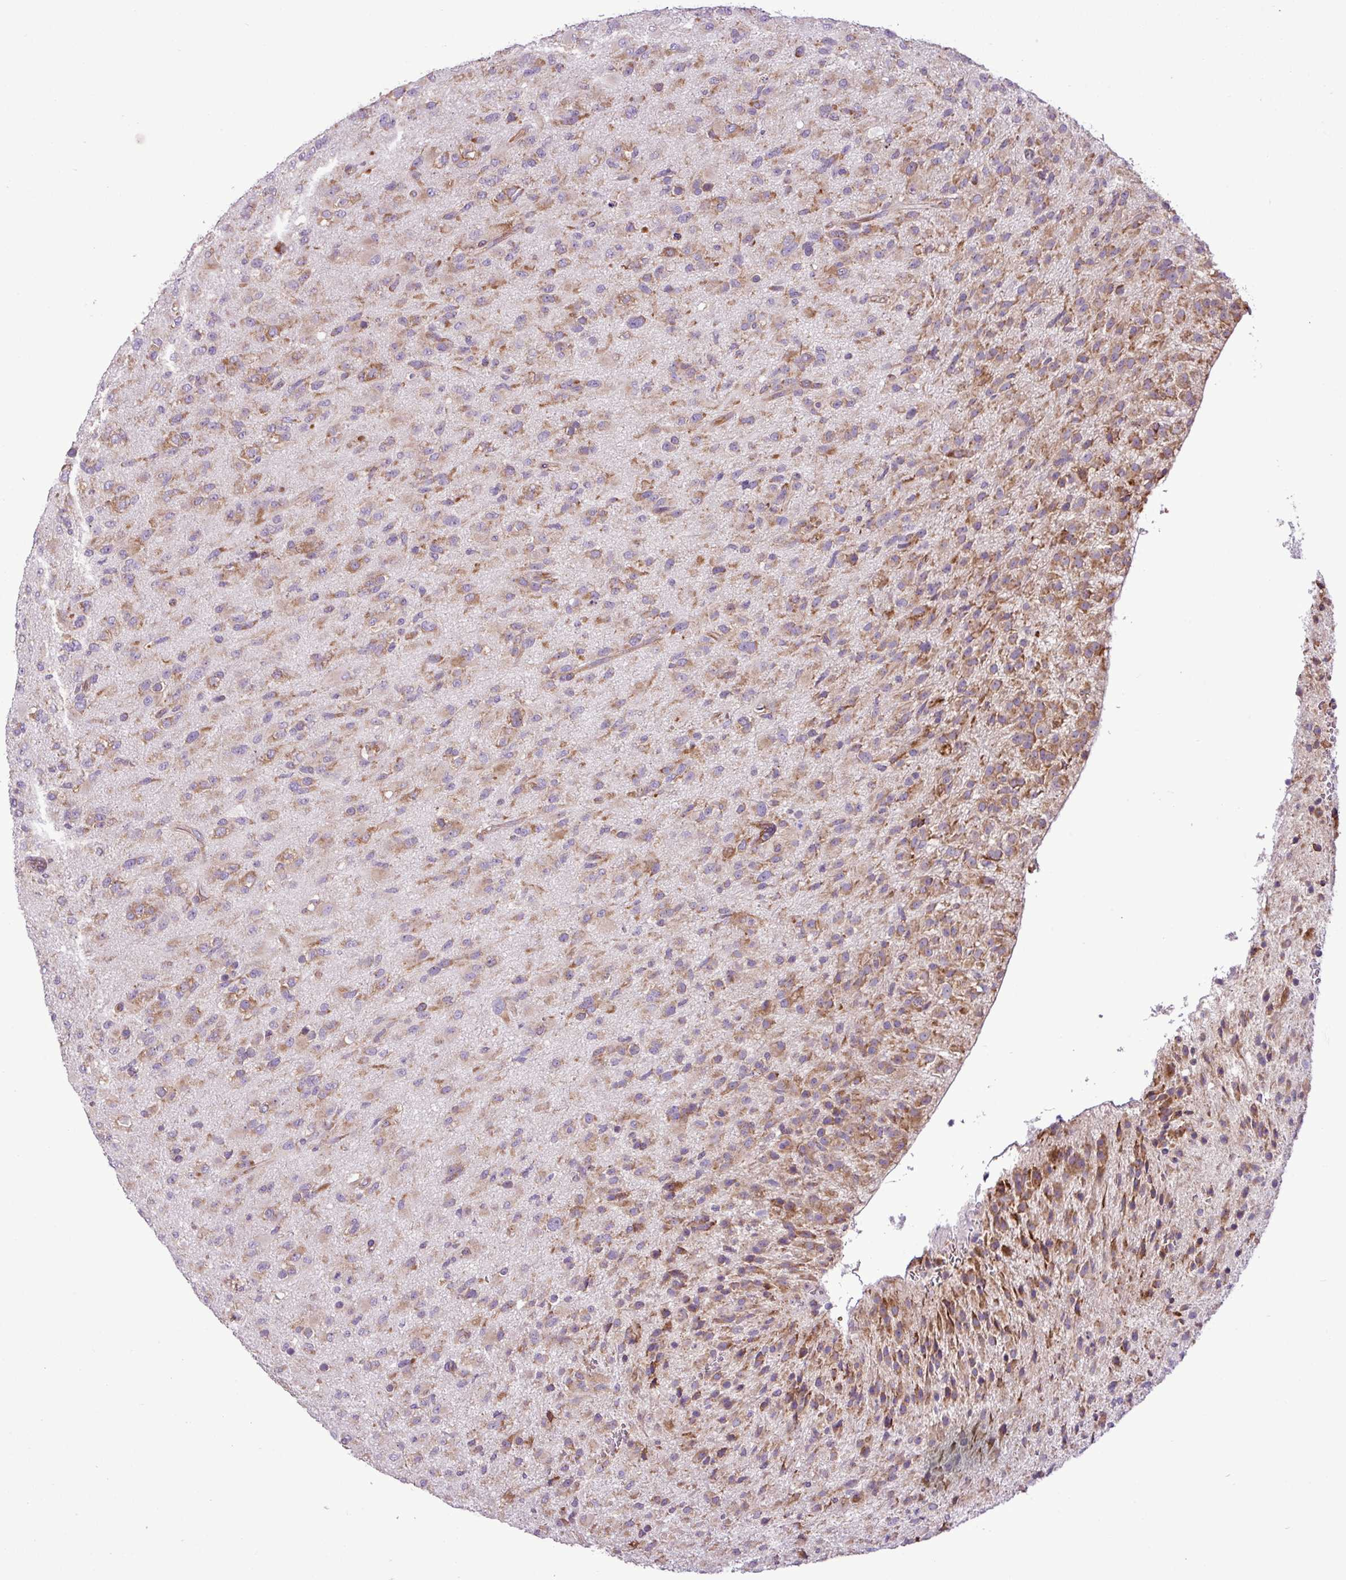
{"staining": {"intensity": "moderate", "quantity": "25%-75%", "location": "cytoplasmic/membranous"}, "tissue": "glioma", "cell_type": "Tumor cells", "image_type": "cancer", "snomed": [{"axis": "morphology", "description": "Glioma, malignant, Low grade"}, {"axis": "topography", "description": "Brain"}], "caption": "Brown immunohistochemical staining in glioma demonstrates moderate cytoplasmic/membranous expression in about 25%-75% of tumor cells.", "gene": "RPL13", "patient": {"sex": "male", "age": 65}}